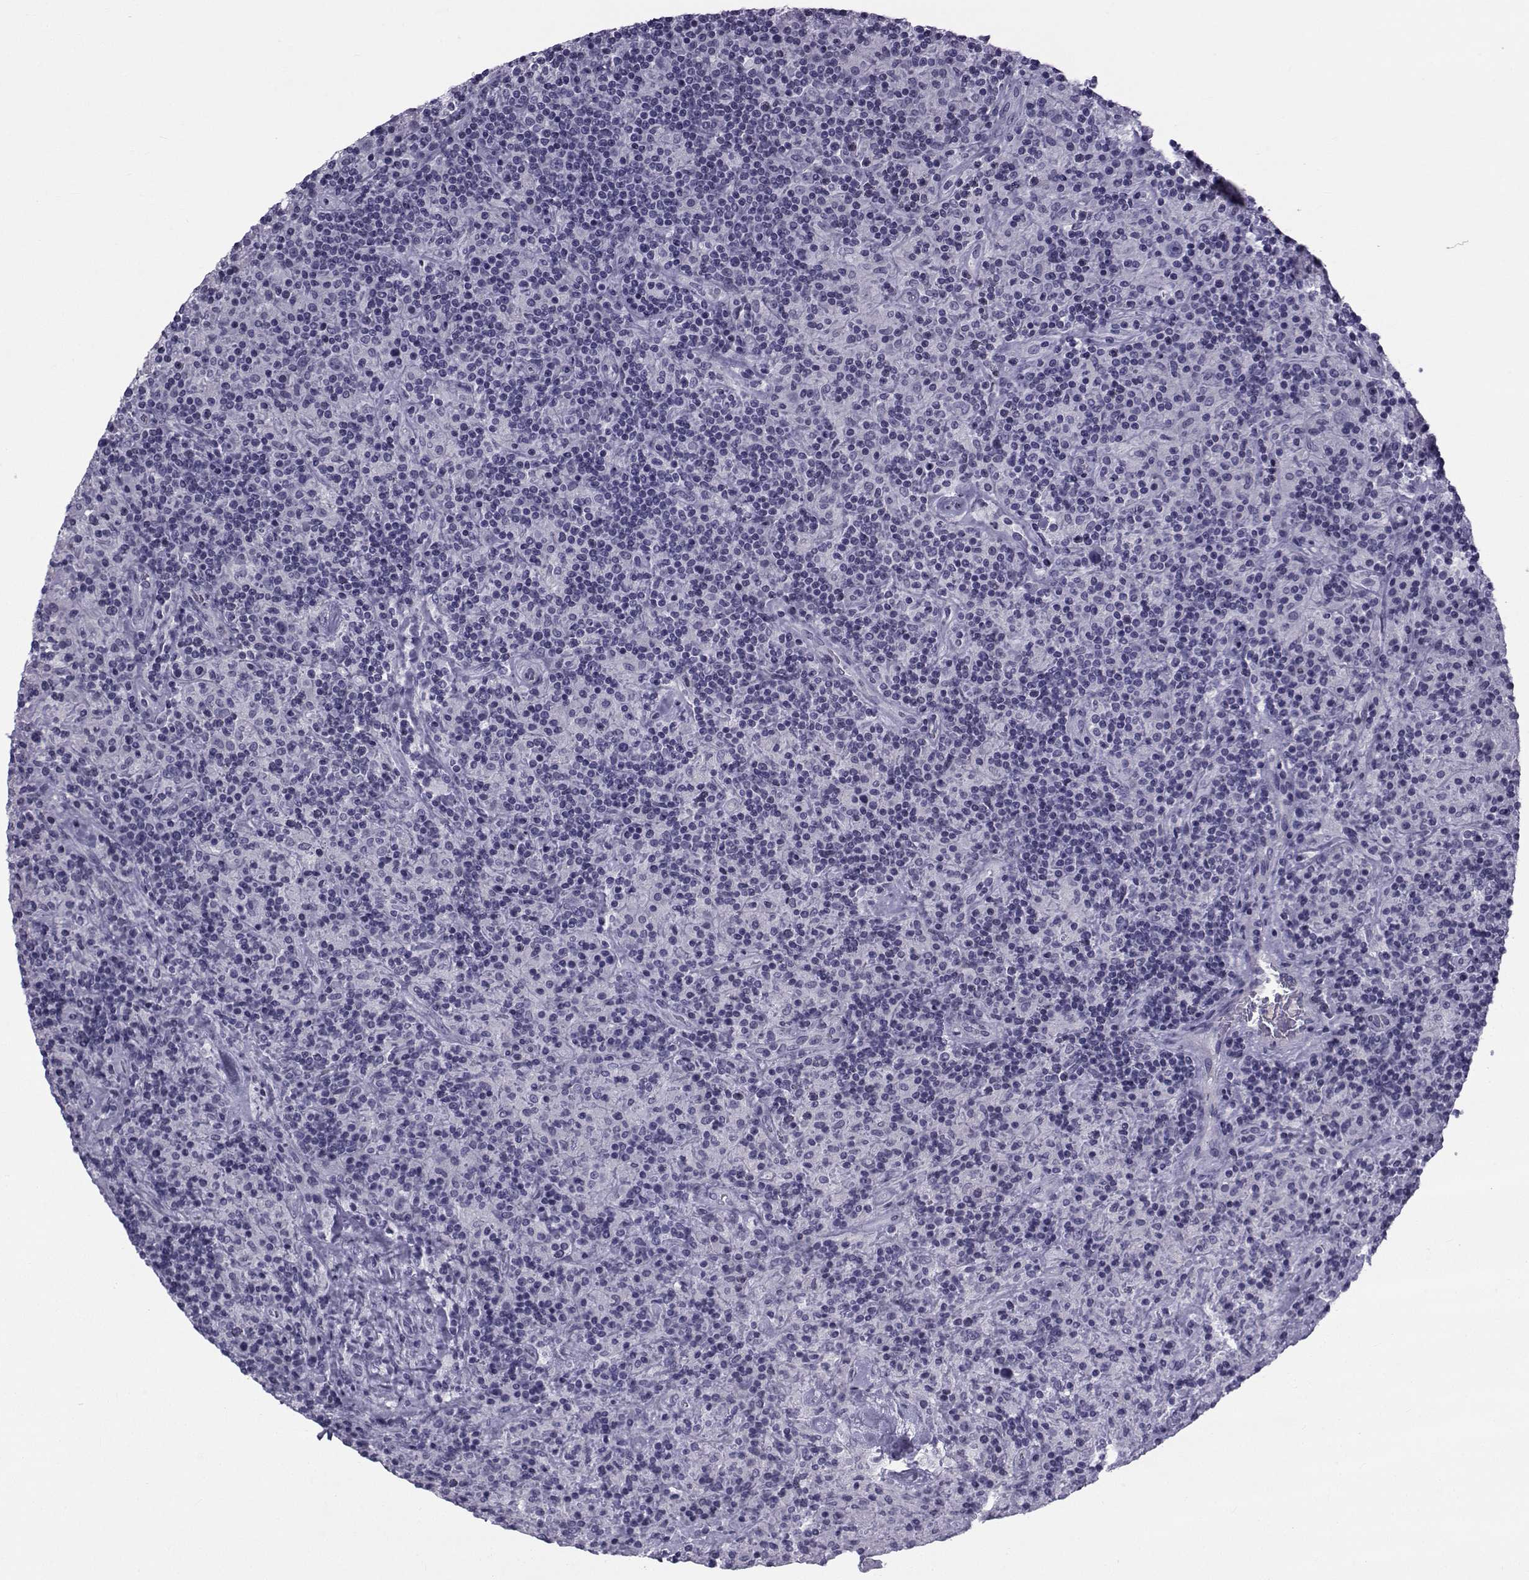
{"staining": {"intensity": "negative", "quantity": "none", "location": "none"}, "tissue": "lymphoma", "cell_type": "Tumor cells", "image_type": "cancer", "snomed": [{"axis": "morphology", "description": "Hodgkin's disease, NOS"}, {"axis": "topography", "description": "Lymph node"}], "caption": "DAB (3,3'-diaminobenzidine) immunohistochemical staining of human Hodgkin's disease exhibits no significant expression in tumor cells. (DAB immunohistochemistry (IHC), high magnification).", "gene": "SPANXD", "patient": {"sex": "male", "age": 70}}